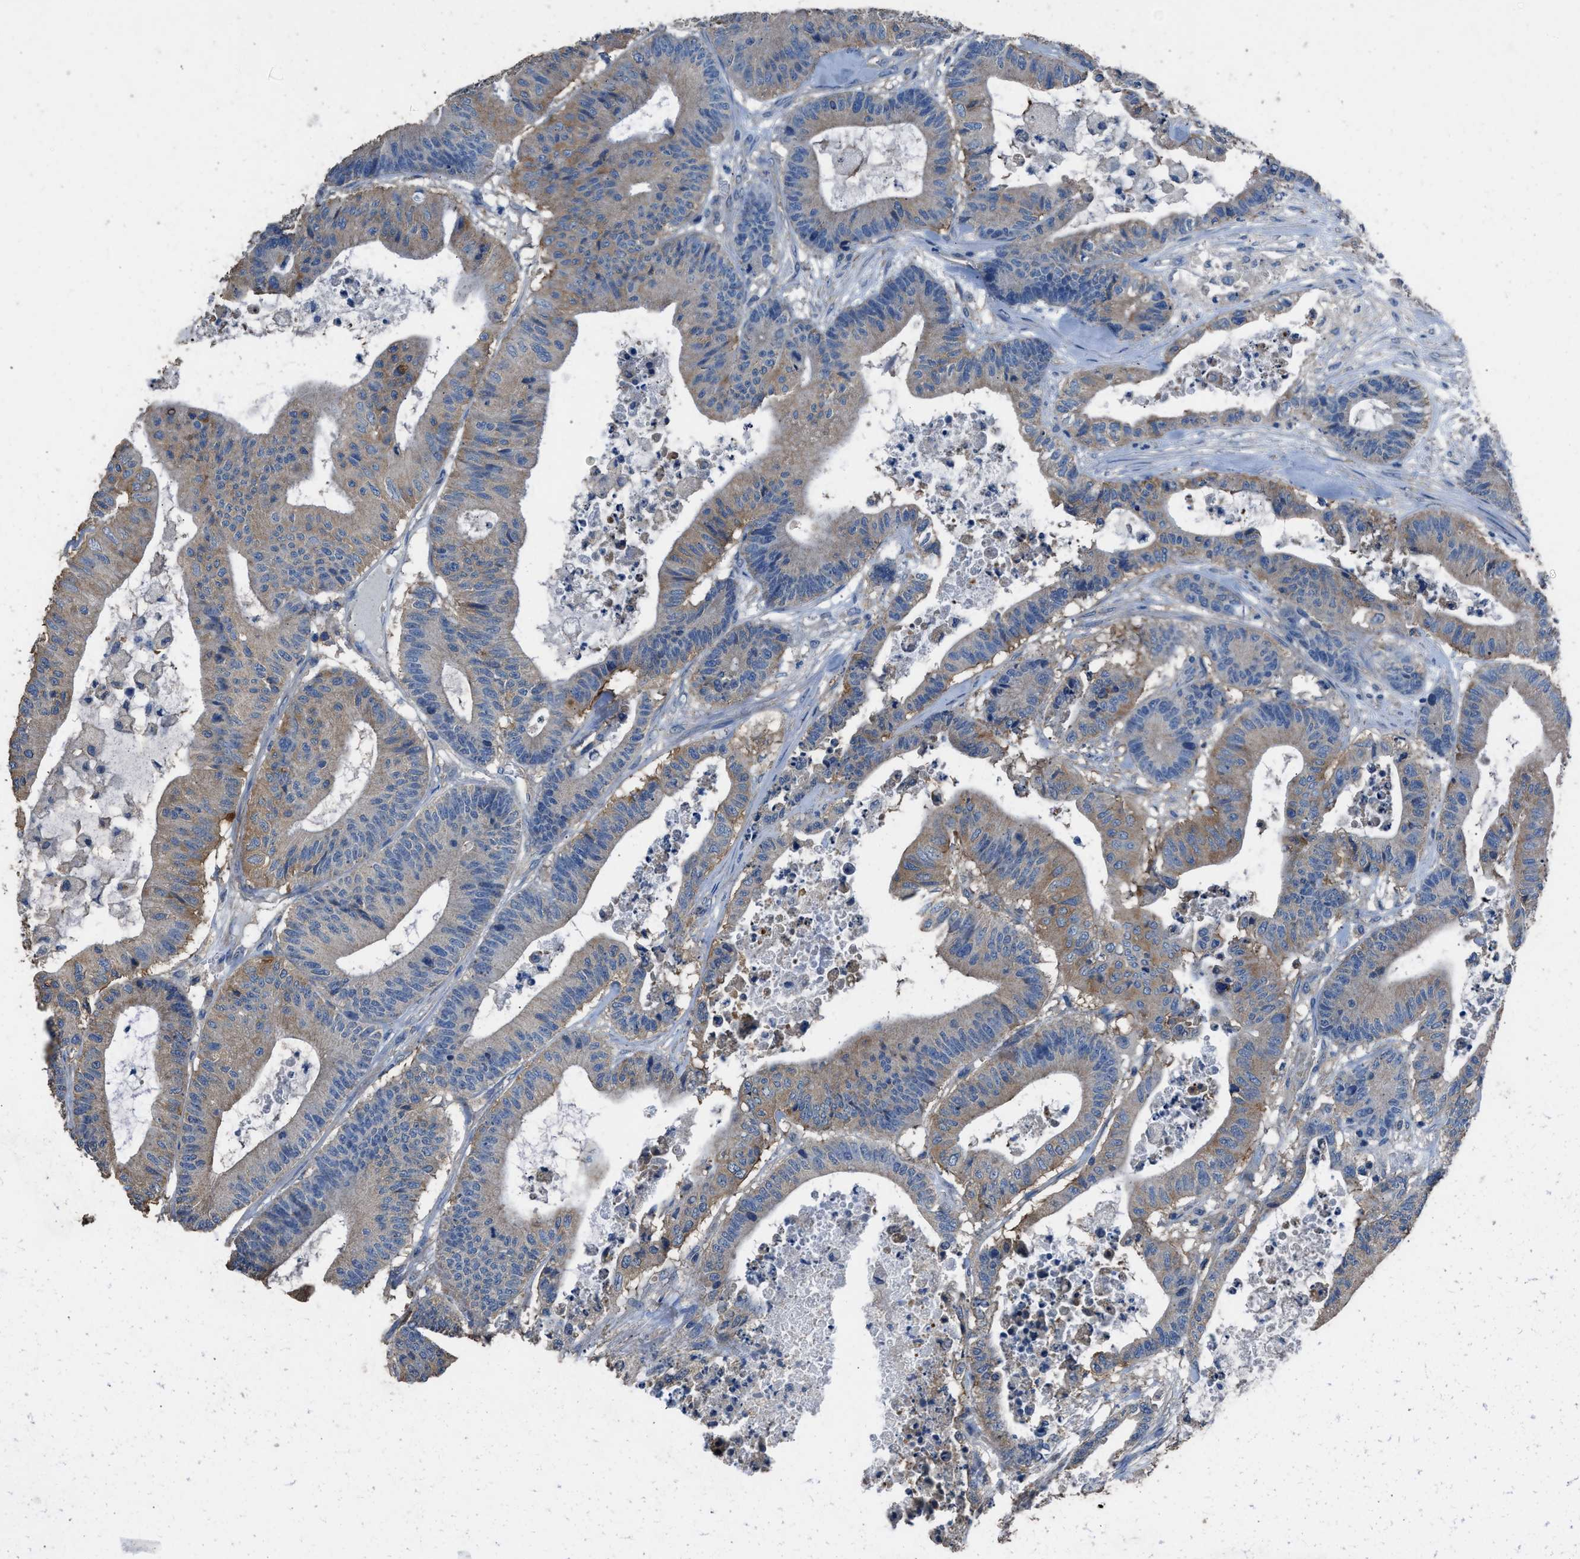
{"staining": {"intensity": "weak", "quantity": "25%-75%", "location": "cytoplasmic/membranous"}, "tissue": "colorectal cancer", "cell_type": "Tumor cells", "image_type": "cancer", "snomed": [{"axis": "morphology", "description": "Adenocarcinoma, NOS"}, {"axis": "topography", "description": "Colon"}], "caption": "Immunohistochemical staining of colorectal cancer demonstrates low levels of weak cytoplasmic/membranous positivity in approximately 25%-75% of tumor cells. (brown staining indicates protein expression, while blue staining denotes nuclei).", "gene": "ITSN1", "patient": {"sex": "female", "age": 84}}